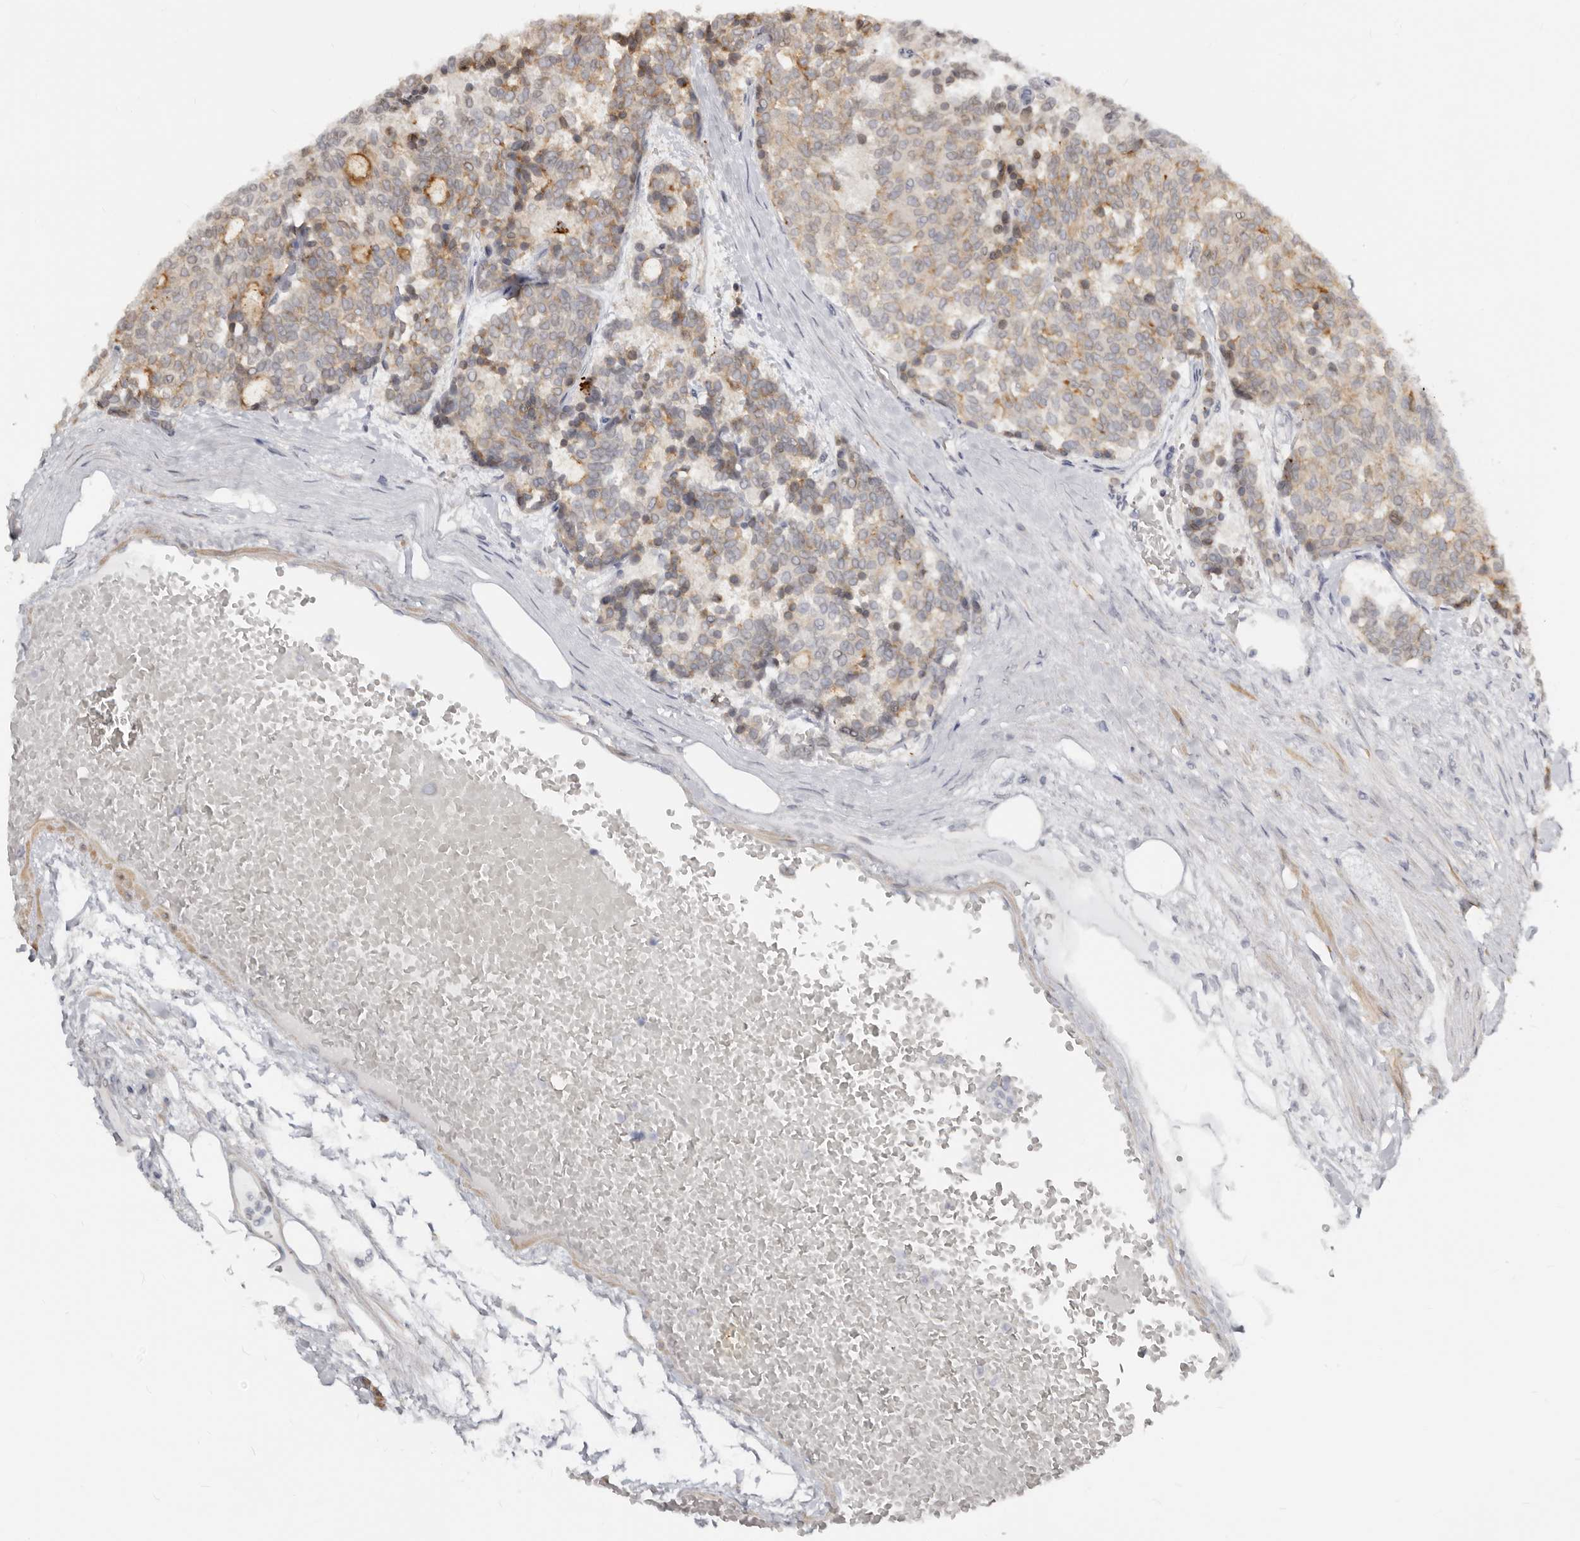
{"staining": {"intensity": "weak", "quantity": "25%-75%", "location": "cytoplasmic/membranous"}, "tissue": "carcinoid", "cell_type": "Tumor cells", "image_type": "cancer", "snomed": [{"axis": "morphology", "description": "Carcinoid, malignant, NOS"}, {"axis": "topography", "description": "Pancreas"}], "caption": "A high-resolution image shows immunohistochemistry staining of carcinoid, which shows weak cytoplasmic/membranous expression in approximately 25%-75% of tumor cells. The protein of interest is stained brown, and the nuclei are stained in blue (DAB IHC with brightfield microscopy, high magnification).", "gene": "NUP153", "patient": {"sex": "female", "age": 54}}